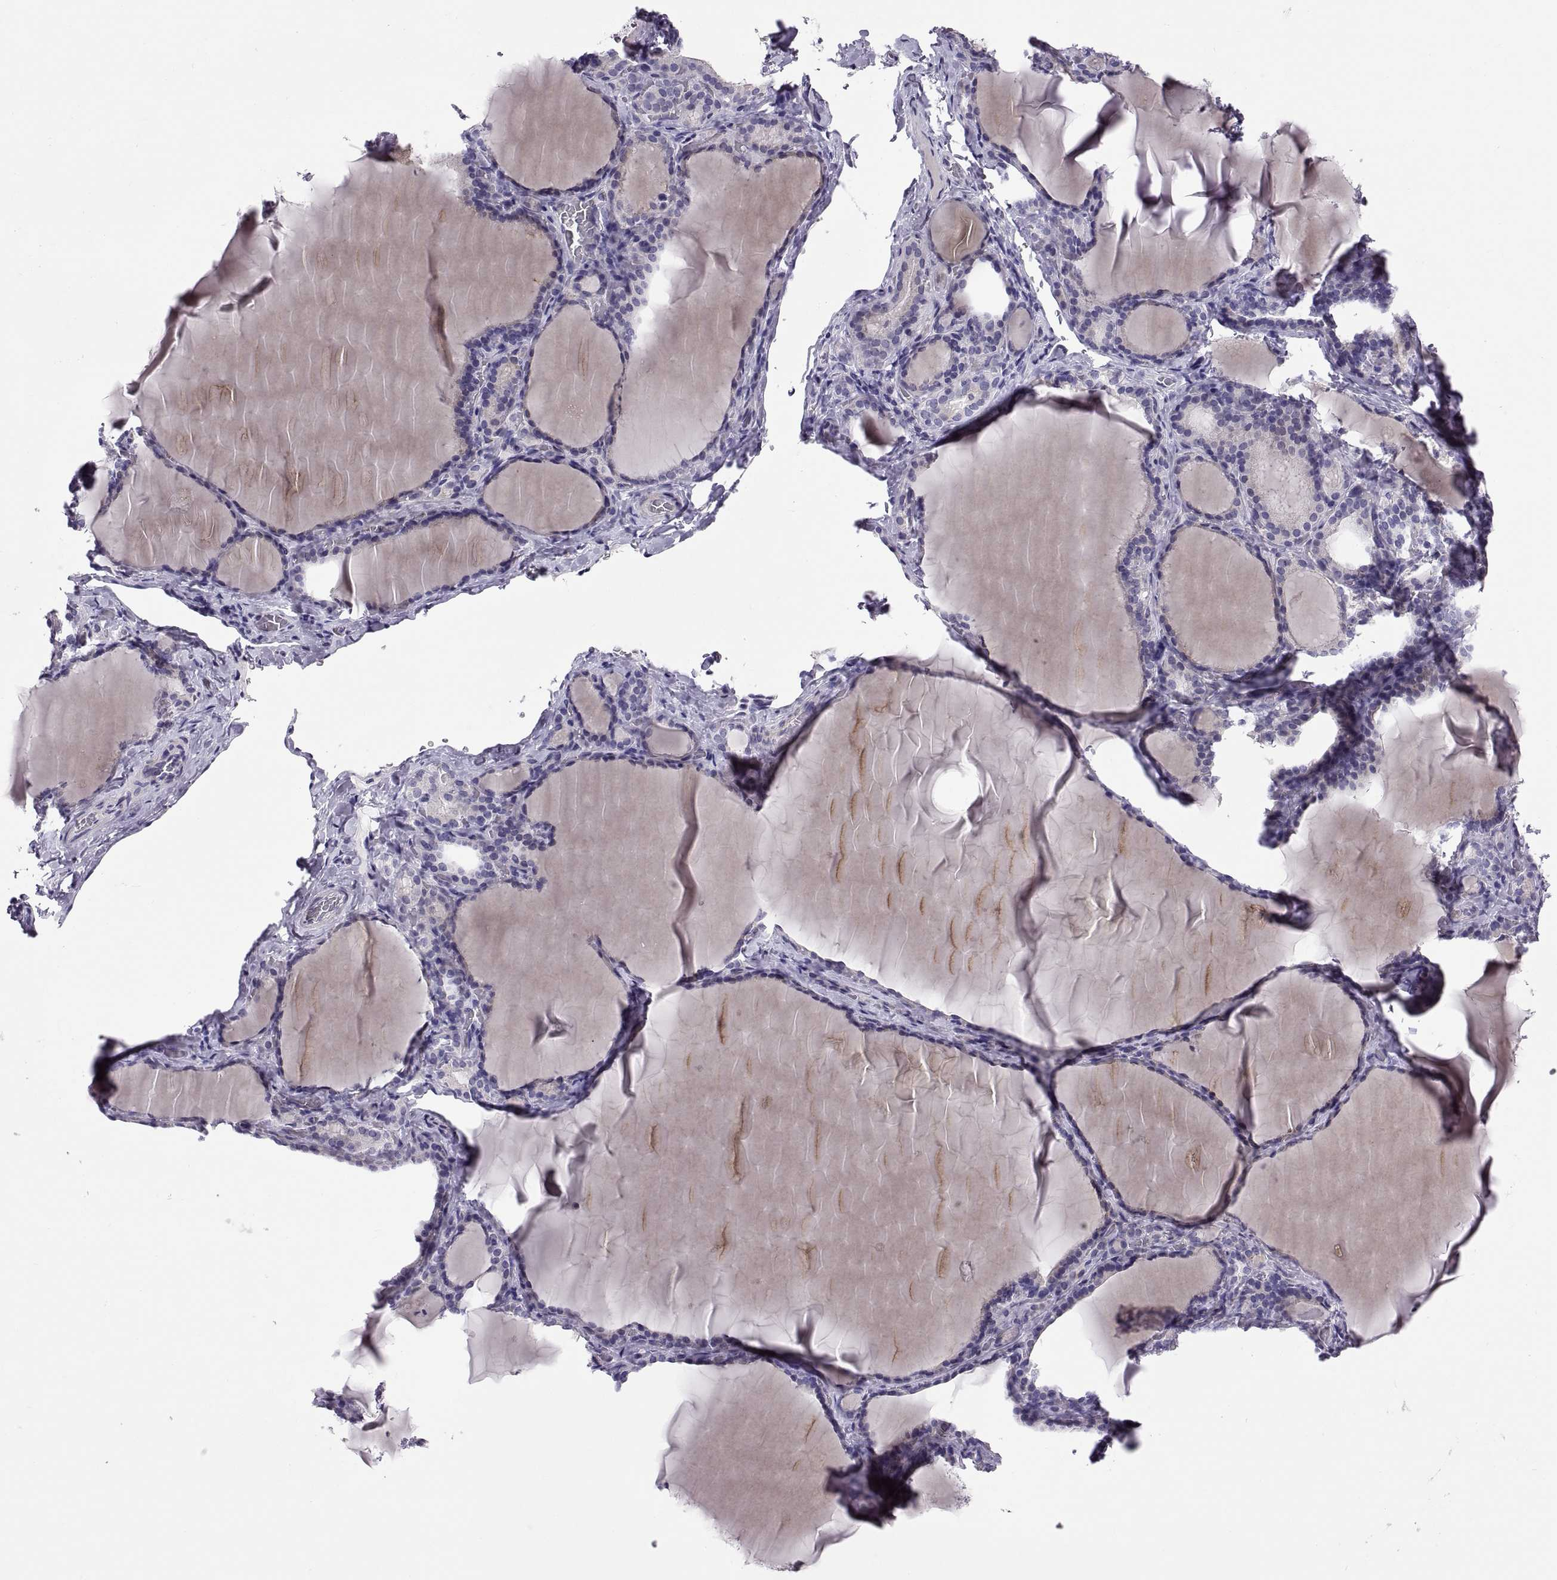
{"staining": {"intensity": "negative", "quantity": "none", "location": "none"}, "tissue": "thyroid gland", "cell_type": "Glandular cells", "image_type": "normal", "snomed": [{"axis": "morphology", "description": "Normal tissue, NOS"}, {"axis": "morphology", "description": "Hyperplasia, NOS"}, {"axis": "topography", "description": "Thyroid gland"}], "caption": "This is a micrograph of immunohistochemistry (IHC) staining of unremarkable thyroid gland, which shows no staining in glandular cells. Brightfield microscopy of IHC stained with DAB (3,3'-diaminobenzidine) (brown) and hematoxylin (blue), captured at high magnification.", "gene": "VSX2", "patient": {"sex": "female", "age": 27}}